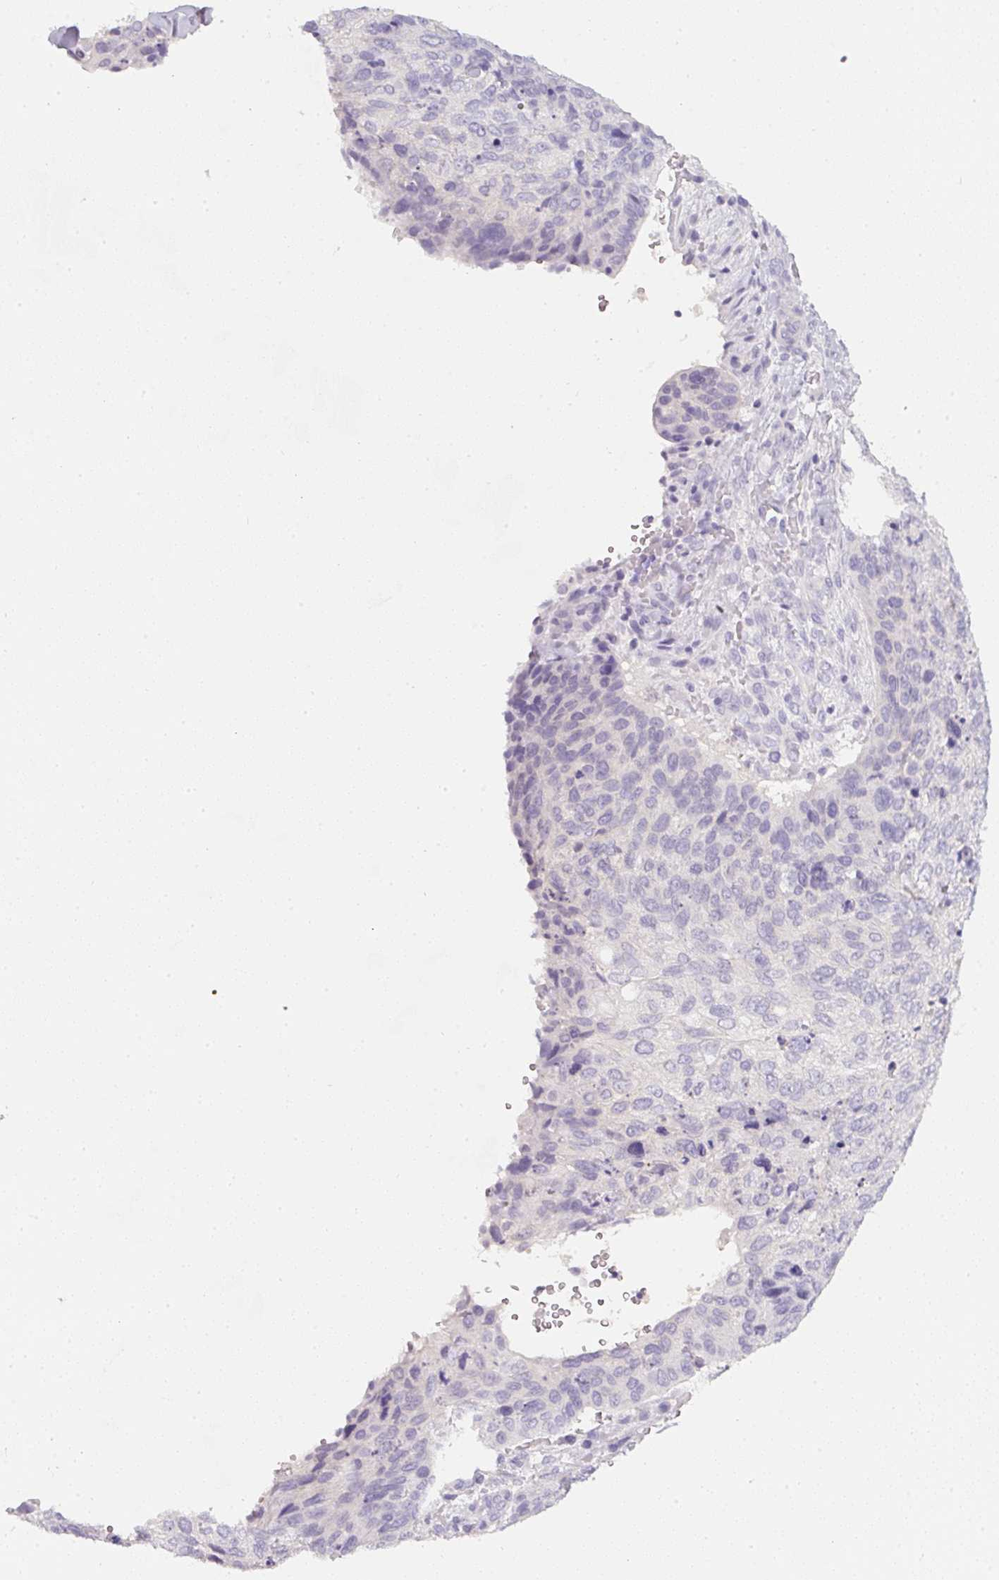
{"staining": {"intensity": "negative", "quantity": "none", "location": "none"}, "tissue": "skin cancer", "cell_type": "Tumor cells", "image_type": "cancer", "snomed": [{"axis": "morphology", "description": "Basal cell carcinoma"}, {"axis": "topography", "description": "Skin"}], "caption": "There is no significant expression in tumor cells of skin basal cell carcinoma.", "gene": "SLC2A2", "patient": {"sex": "female", "age": 74}}